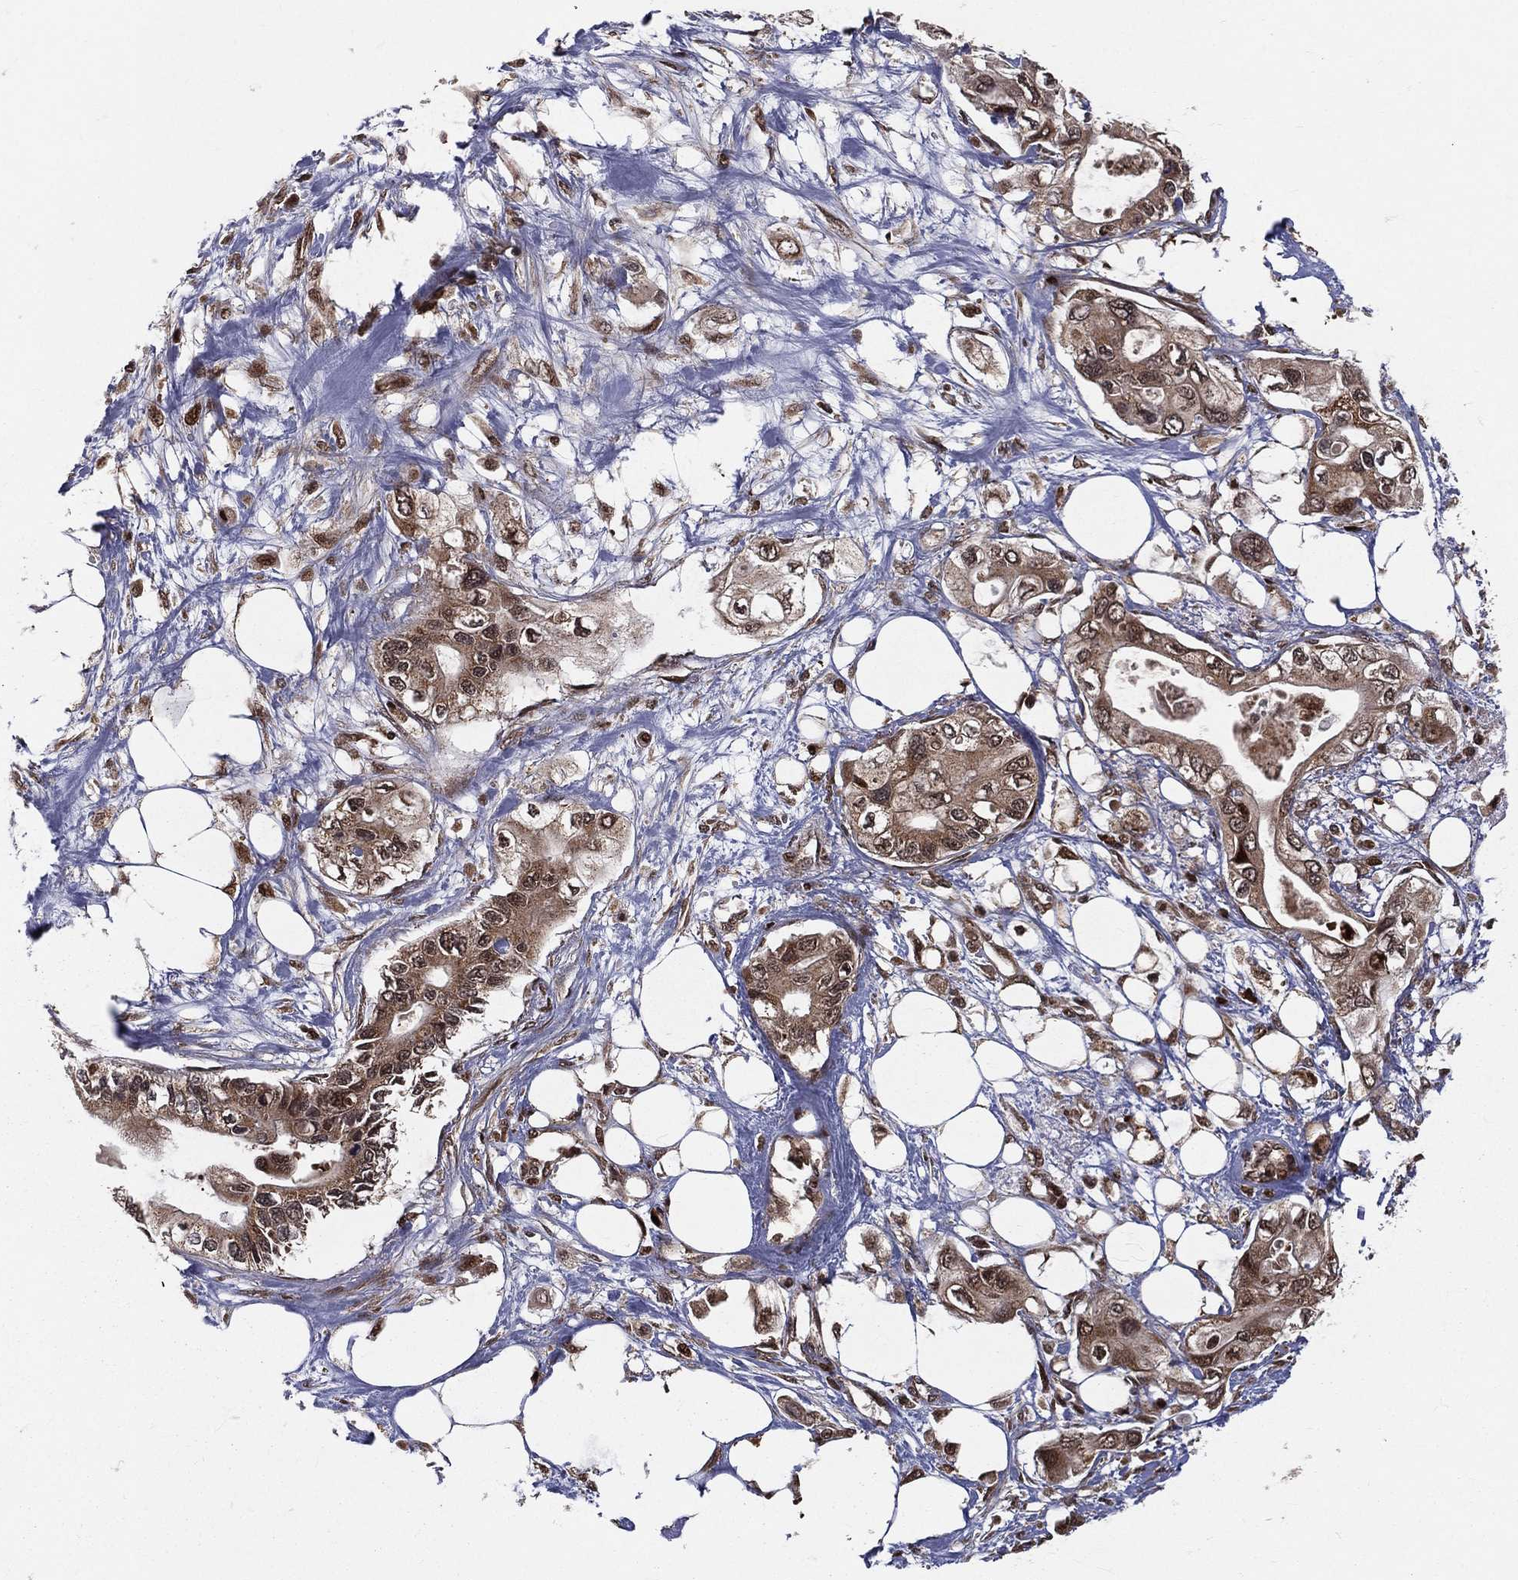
{"staining": {"intensity": "moderate", "quantity": ">75%", "location": "cytoplasmic/membranous,nuclear"}, "tissue": "pancreatic cancer", "cell_type": "Tumor cells", "image_type": "cancer", "snomed": [{"axis": "morphology", "description": "Adenocarcinoma, NOS"}, {"axis": "topography", "description": "Pancreas"}], "caption": "DAB immunohistochemical staining of pancreatic cancer reveals moderate cytoplasmic/membranous and nuclear protein staining in approximately >75% of tumor cells.", "gene": "MDM2", "patient": {"sex": "female", "age": 63}}